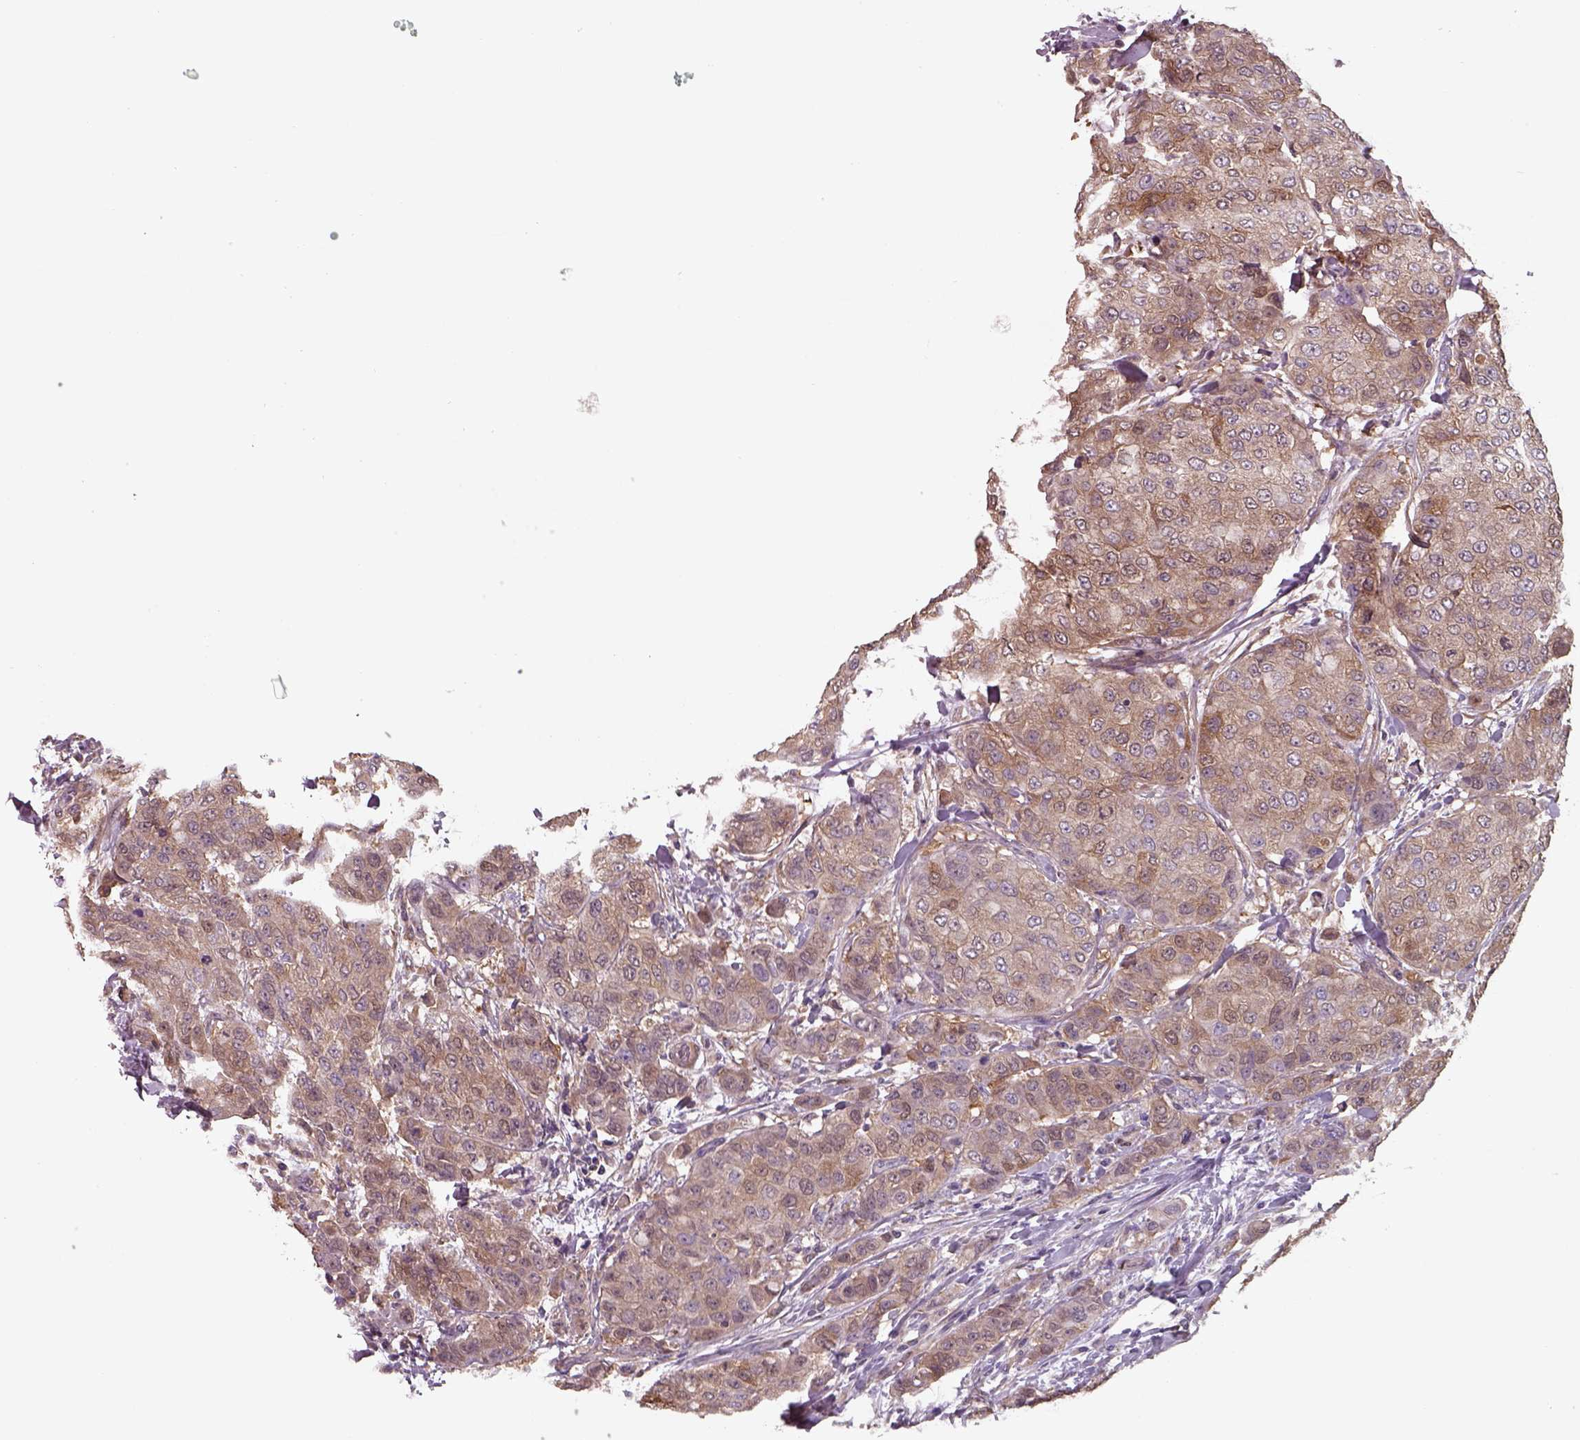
{"staining": {"intensity": "moderate", "quantity": "<25%", "location": "cytoplasmic/membranous"}, "tissue": "breast cancer", "cell_type": "Tumor cells", "image_type": "cancer", "snomed": [{"axis": "morphology", "description": "Duct carcinoma"}, {"axis": "topography", "description": "Breast"}], "caption": "Immunohistochemical staining of infiltrating ductal carcinoma (breast) shows low levels of moderate cytoplasmic/membranous staining in approximately <25% of tumor cells. The staining was performed using DAB to visualize the protein expression in brown, while the nuclei were stained in blue with hematoxylin (Magnification: 20x).", "gene": "ISYNA1", "patient": {"sex": "female", "age": 27}}